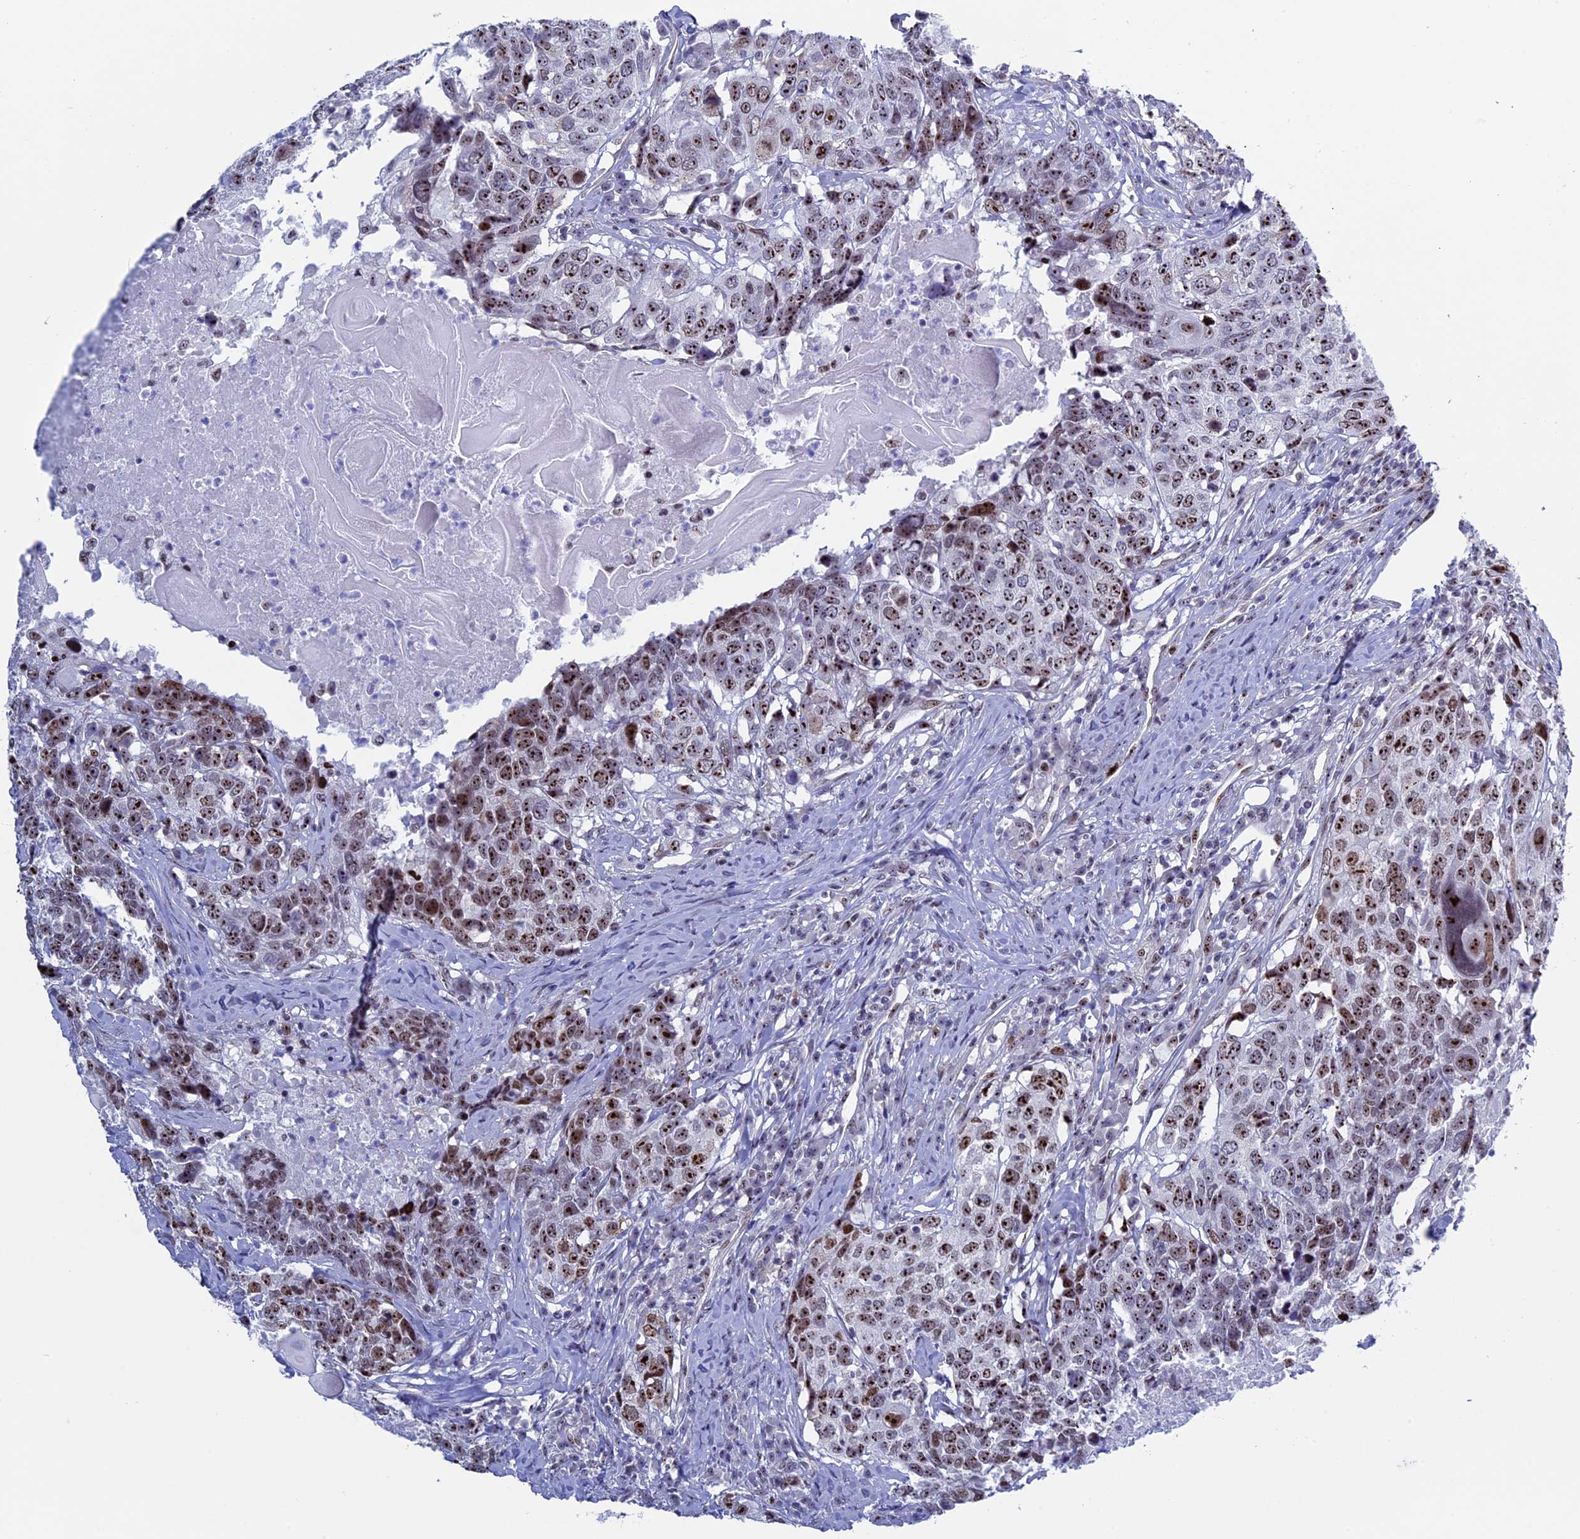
{"staining": {"intensity": "strong", "quantity": ">75%", "location": "nuclear"}, "tissue": "head and neck cancer", "cell_type": "Tumor cells", "image_type": "cancer", "snomed": [{"axis": "morphology", "description": "Squamous cell carcinoma, NOS"}, {"axis": "topography", "description": "Head-Neck"}], "caption": "Human head and neck squamous cell carcinoma stained with a protein marker displays strong staining in tumor cells.", "gene": "CCDC86", "patient": {"sex": "male", "age": 66}}